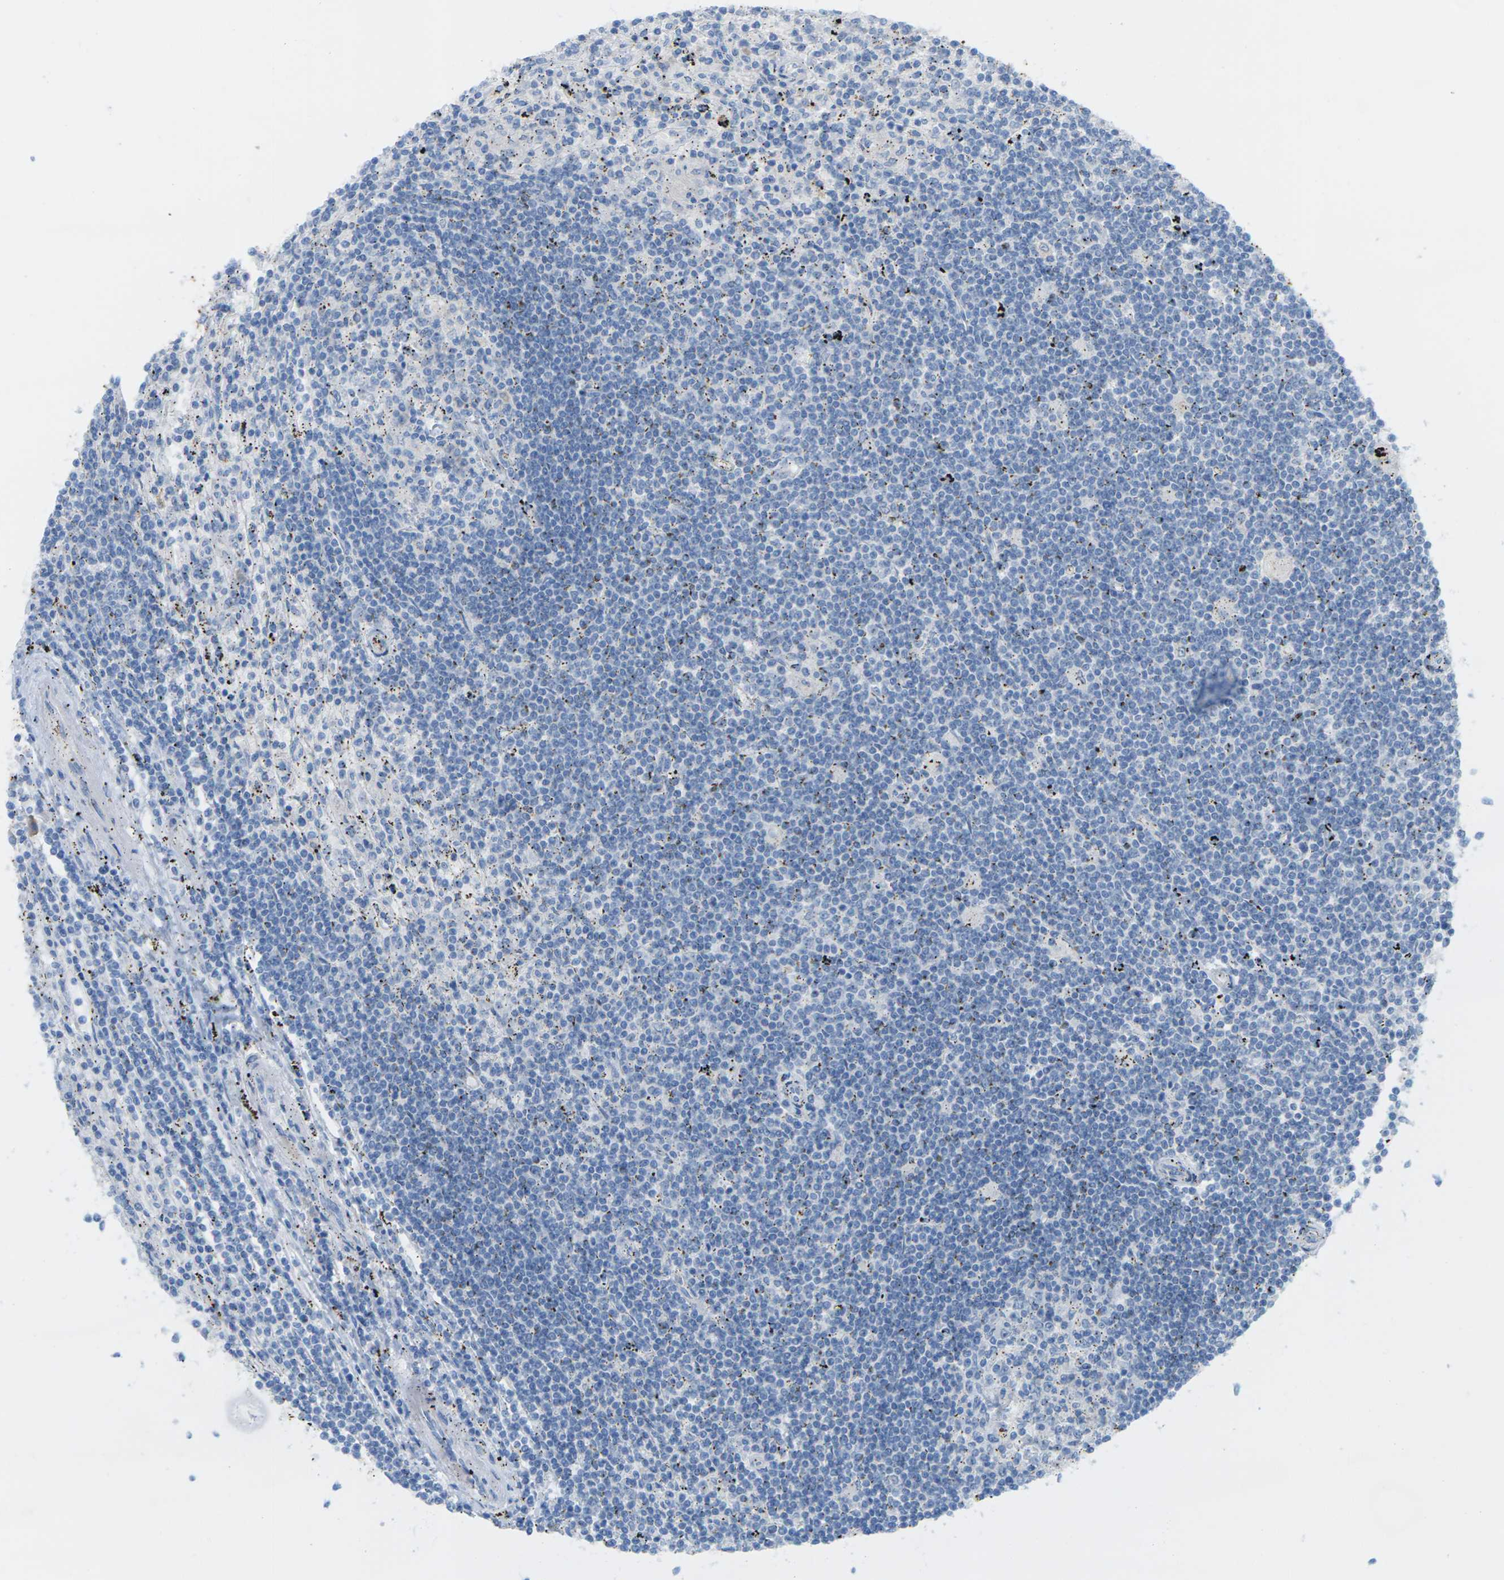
{"staining": {"intensity": "negative", "quantity": "none", "location": "none"}, "tissue": "lymphoma", "cell_type": "Tumor cells", "image_type": "cancer", "snomed": [{"axis": "morphology", "description": "Malignant lymphoma, non-Hodgkin's type, Low grade"}, {"axis": "topography", "description": "Spleen"}], "caption": "Protein analysis of malignant lymphoma, non-Hodgkin's type (low-grade) shows no significant positivity in tumor cells. (Brightfield microscopy of DAB immunohistochemistry (IHC) at high magnification).", "gene": "CLDN3", "patient": {"sex": "male", "age": 76}}